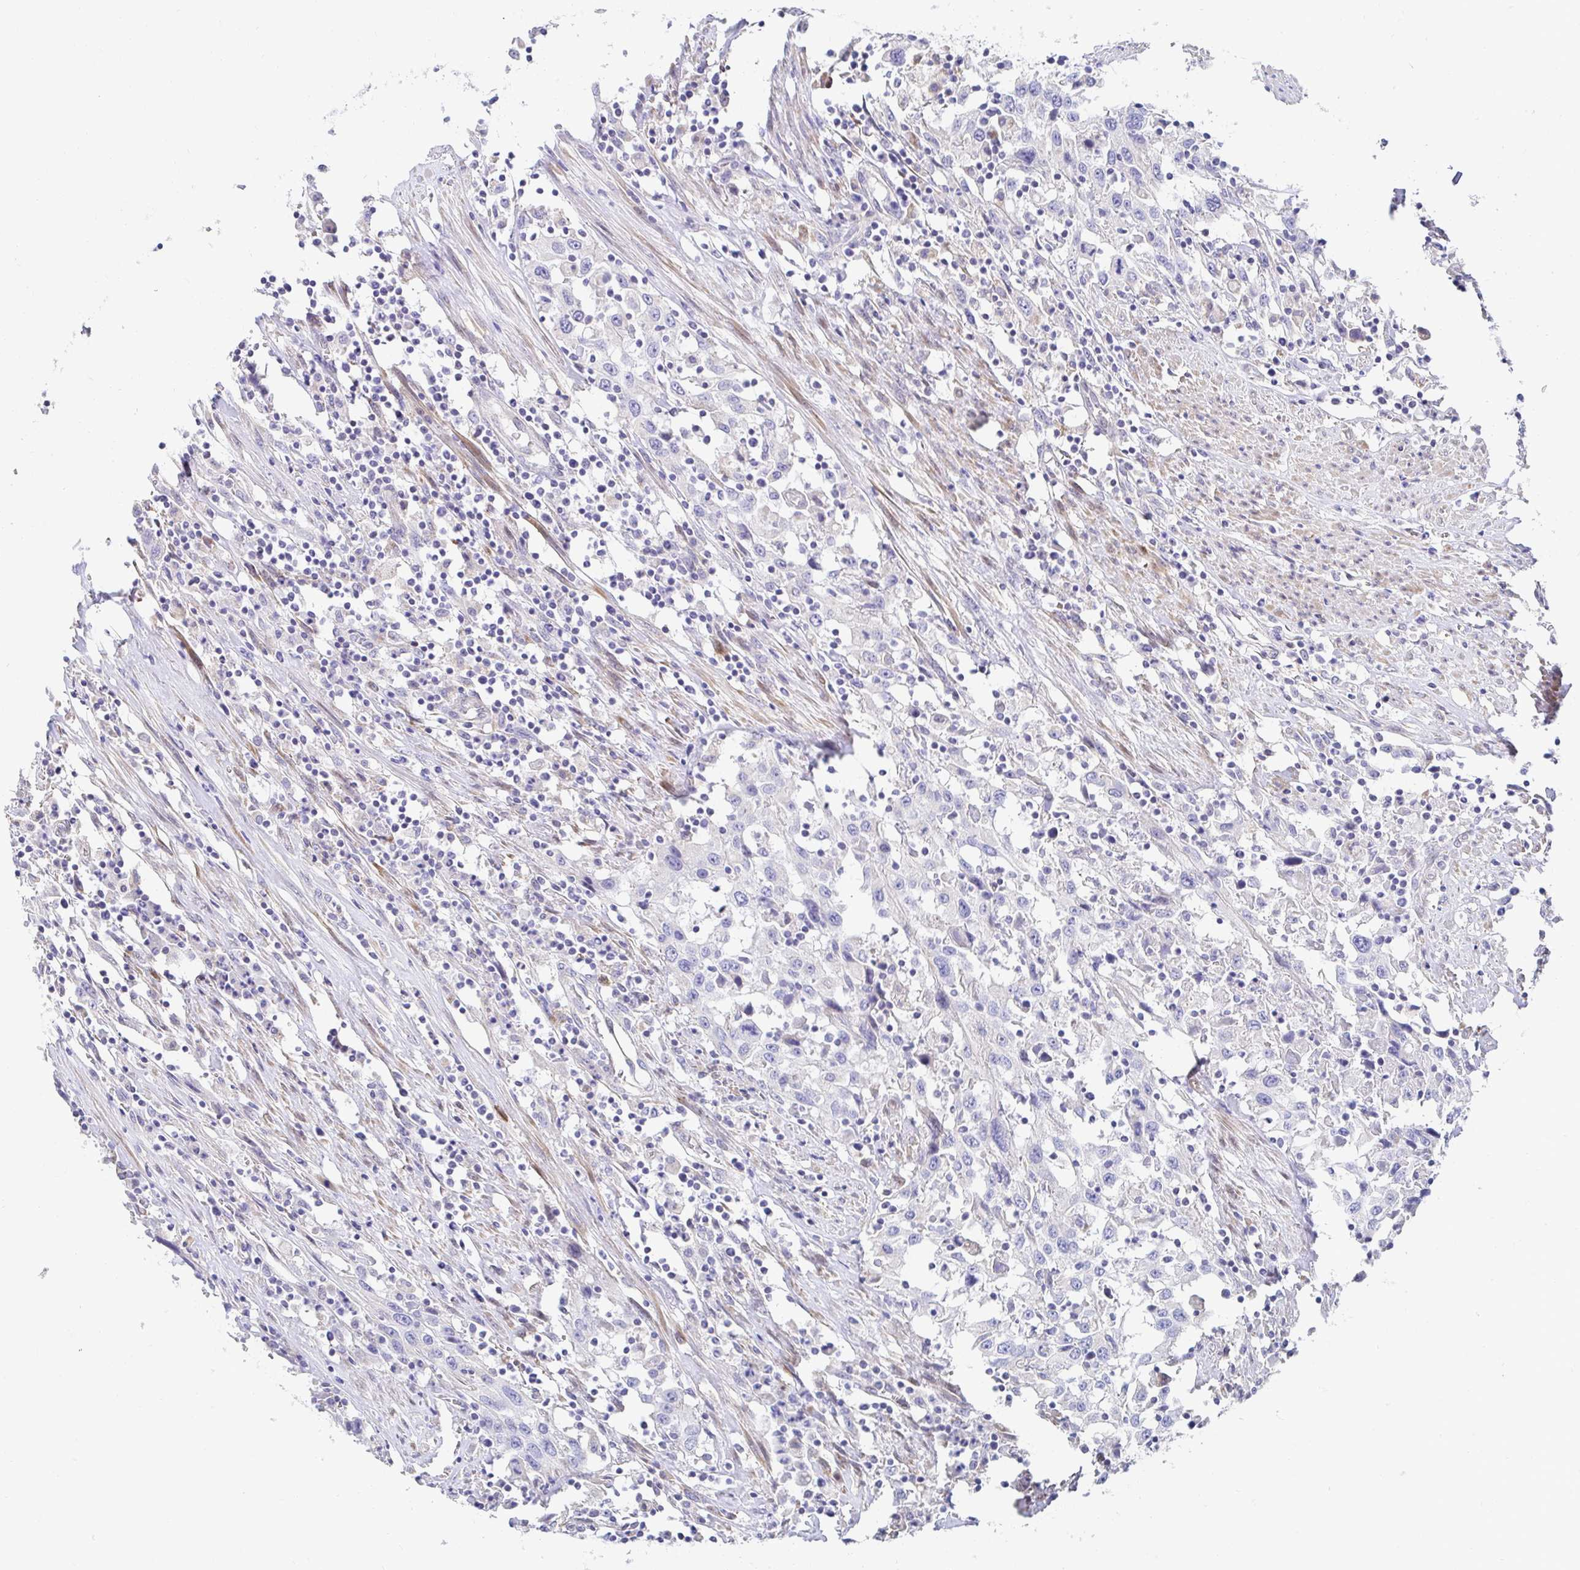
{"staining": {"intensity": "negative", "quantity": "none", "location": "none"}, "tissue": "urothelial cancer", "cell_type": "Tumor cells", "image_type": "cancer", "snomed": [{"axis": "morphology", "description": "Urothelial carcinoma, High grade"}, {"axis": "topography", "description": "Urinary bladder"}], "caption": "Immunohistochemistry (IHC) of human urothelial carcinoma (high-grade) exhibits no staining in tumor cells.", "gene": "AKAP14", "patient": {"sex": "male", "age": 61}}